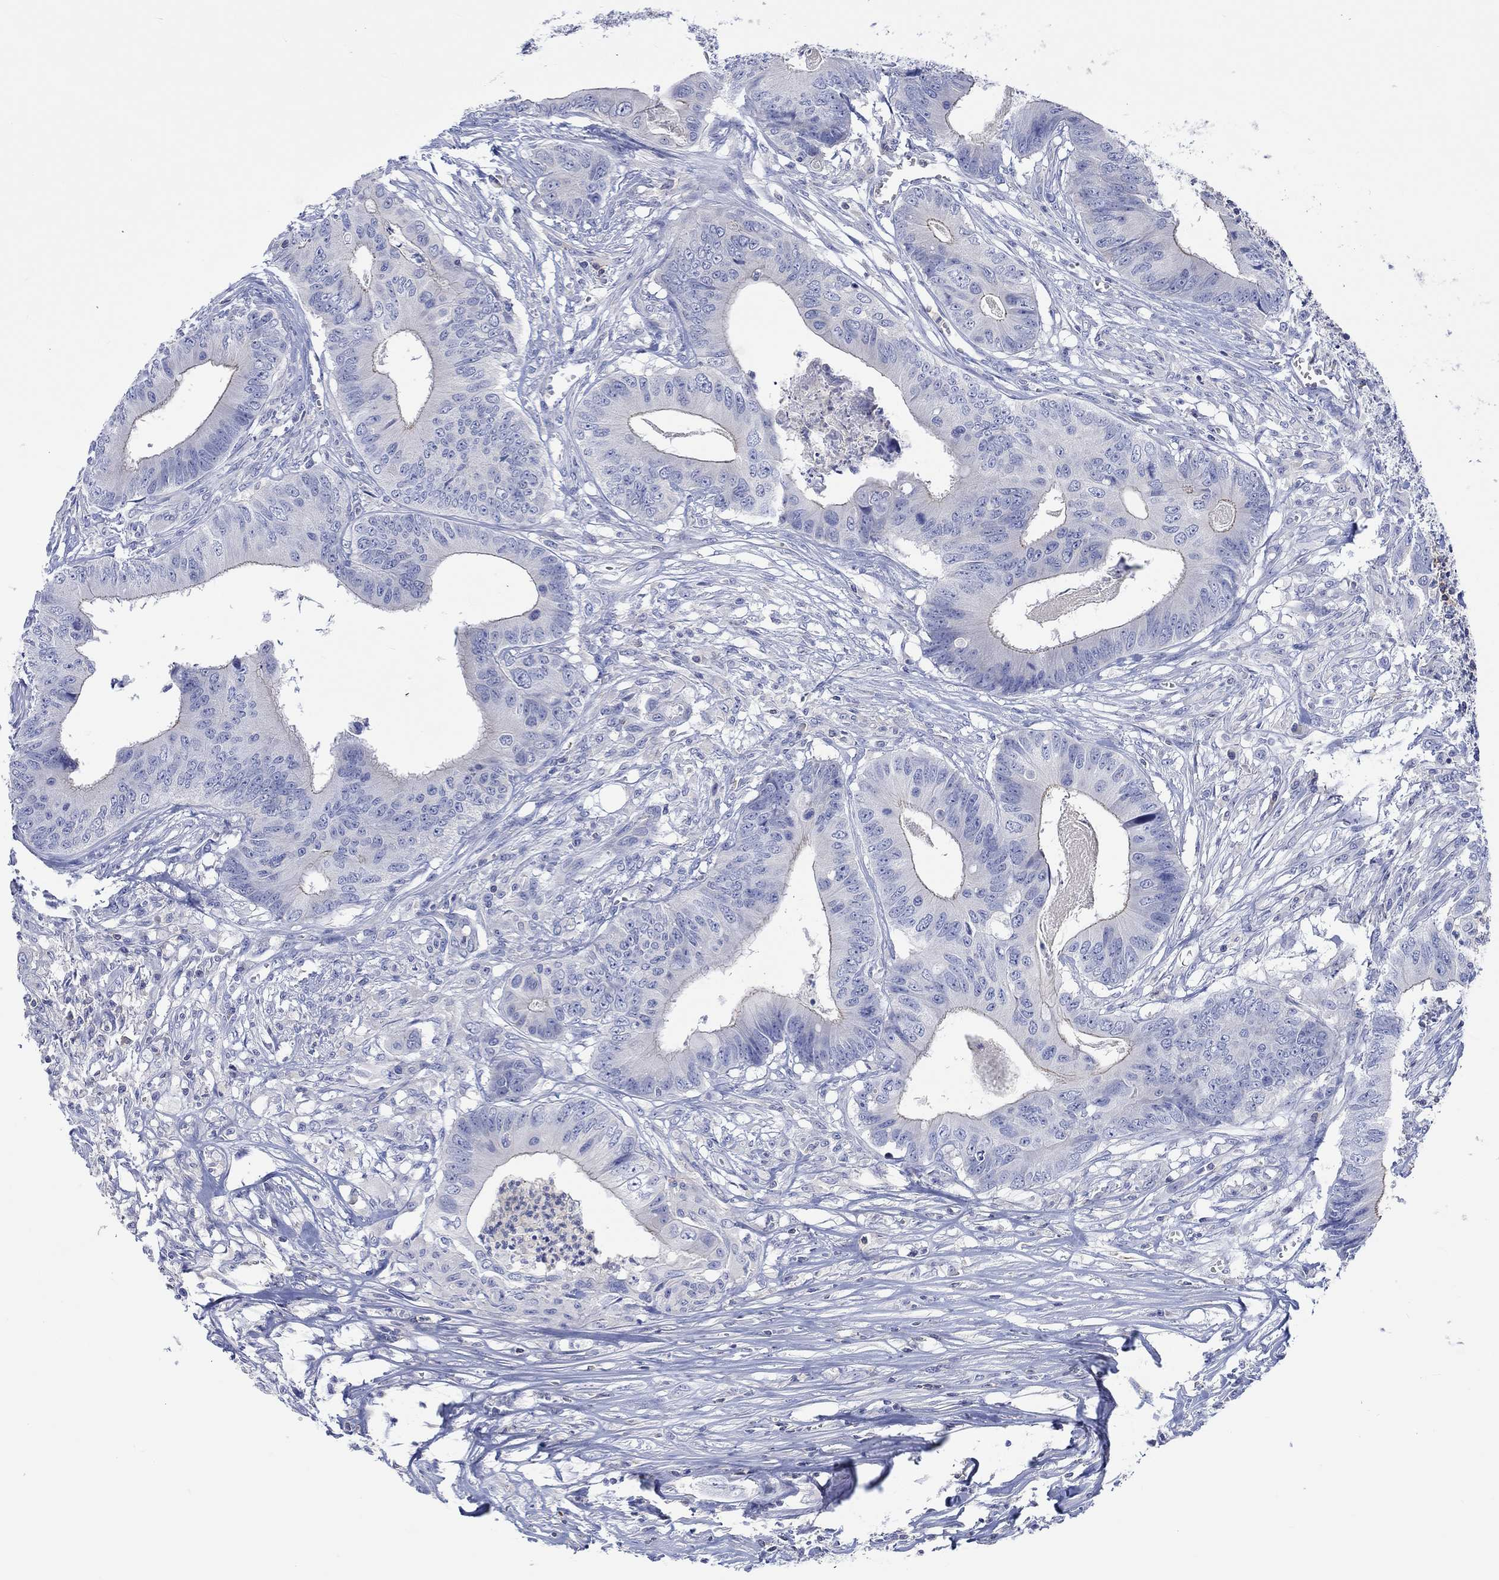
{"staining": {"intensity": "negative", "quantity": "none", "location": "none"}, "tissue": "colorectal cancer", "cell_type": "Tumor cells", "image_type": "cancer", "snomed": [{"axis": "morphology", "description": "Adenocarcinoma, NOS"}, {"axis": "topography", "description": "Colon"}], "caption": "Tumor cells show no significant protein staining in colorectal cancer. The staining is performed using DAB (3,3'-diaminobenzidine) brown chromogen with nuclei counter-stained in using hematoxylin.", "gene": "GCM1", "patient": {"sex": "male", "age": 84}}